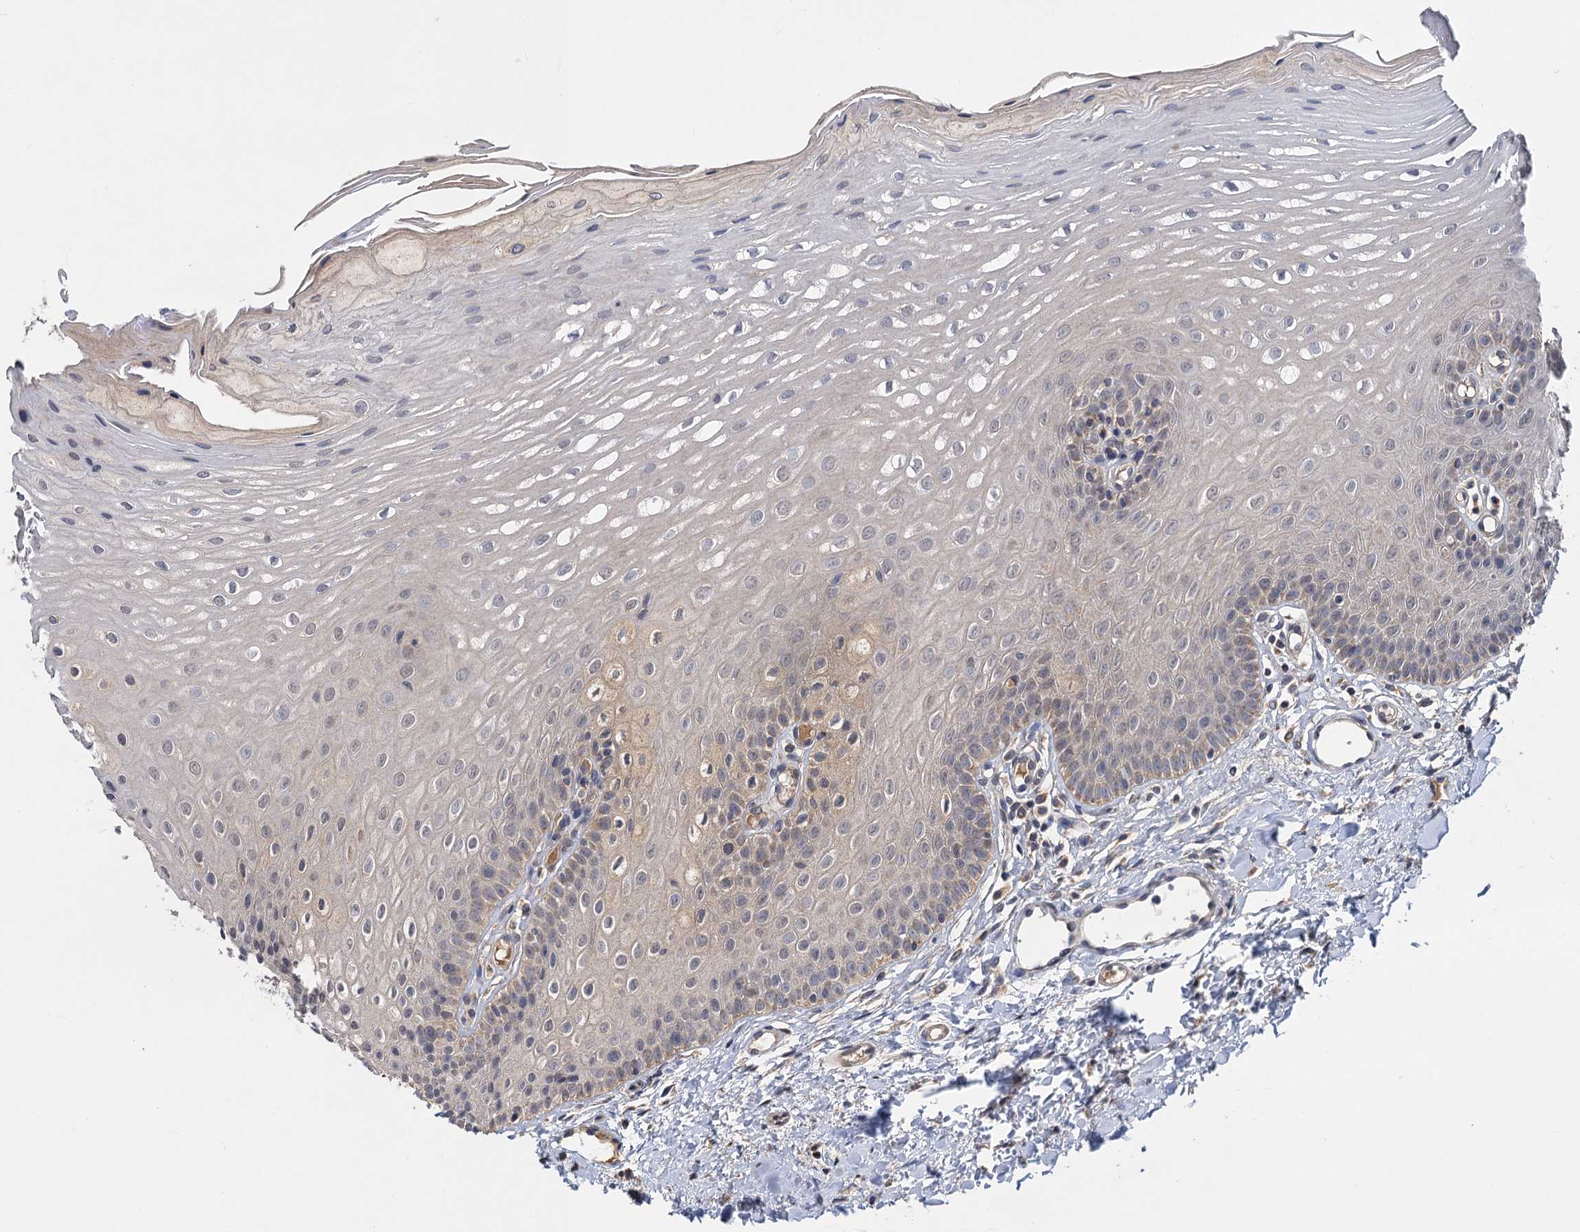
{"staining": {"intensity": "weak", "quantity": "<25%", "location": "cytoplasmic/membranous"}, "tissue": "oral mucosa", "cell_type": "Squamous epithelial cells", "image_type": "normal", "snomed": [{"axis": "morphology", "description": "Normal tissue, NOS"}, {"axis": "topography", "description": "Oral tissue"}], "caption": "Immunohistochemistry (IHC) of unremarkable human oral mucosa shows no staining in squamous epithelial cells.", "gene": "VPS37D", "patient": {"sex": "female", "age": 39}}